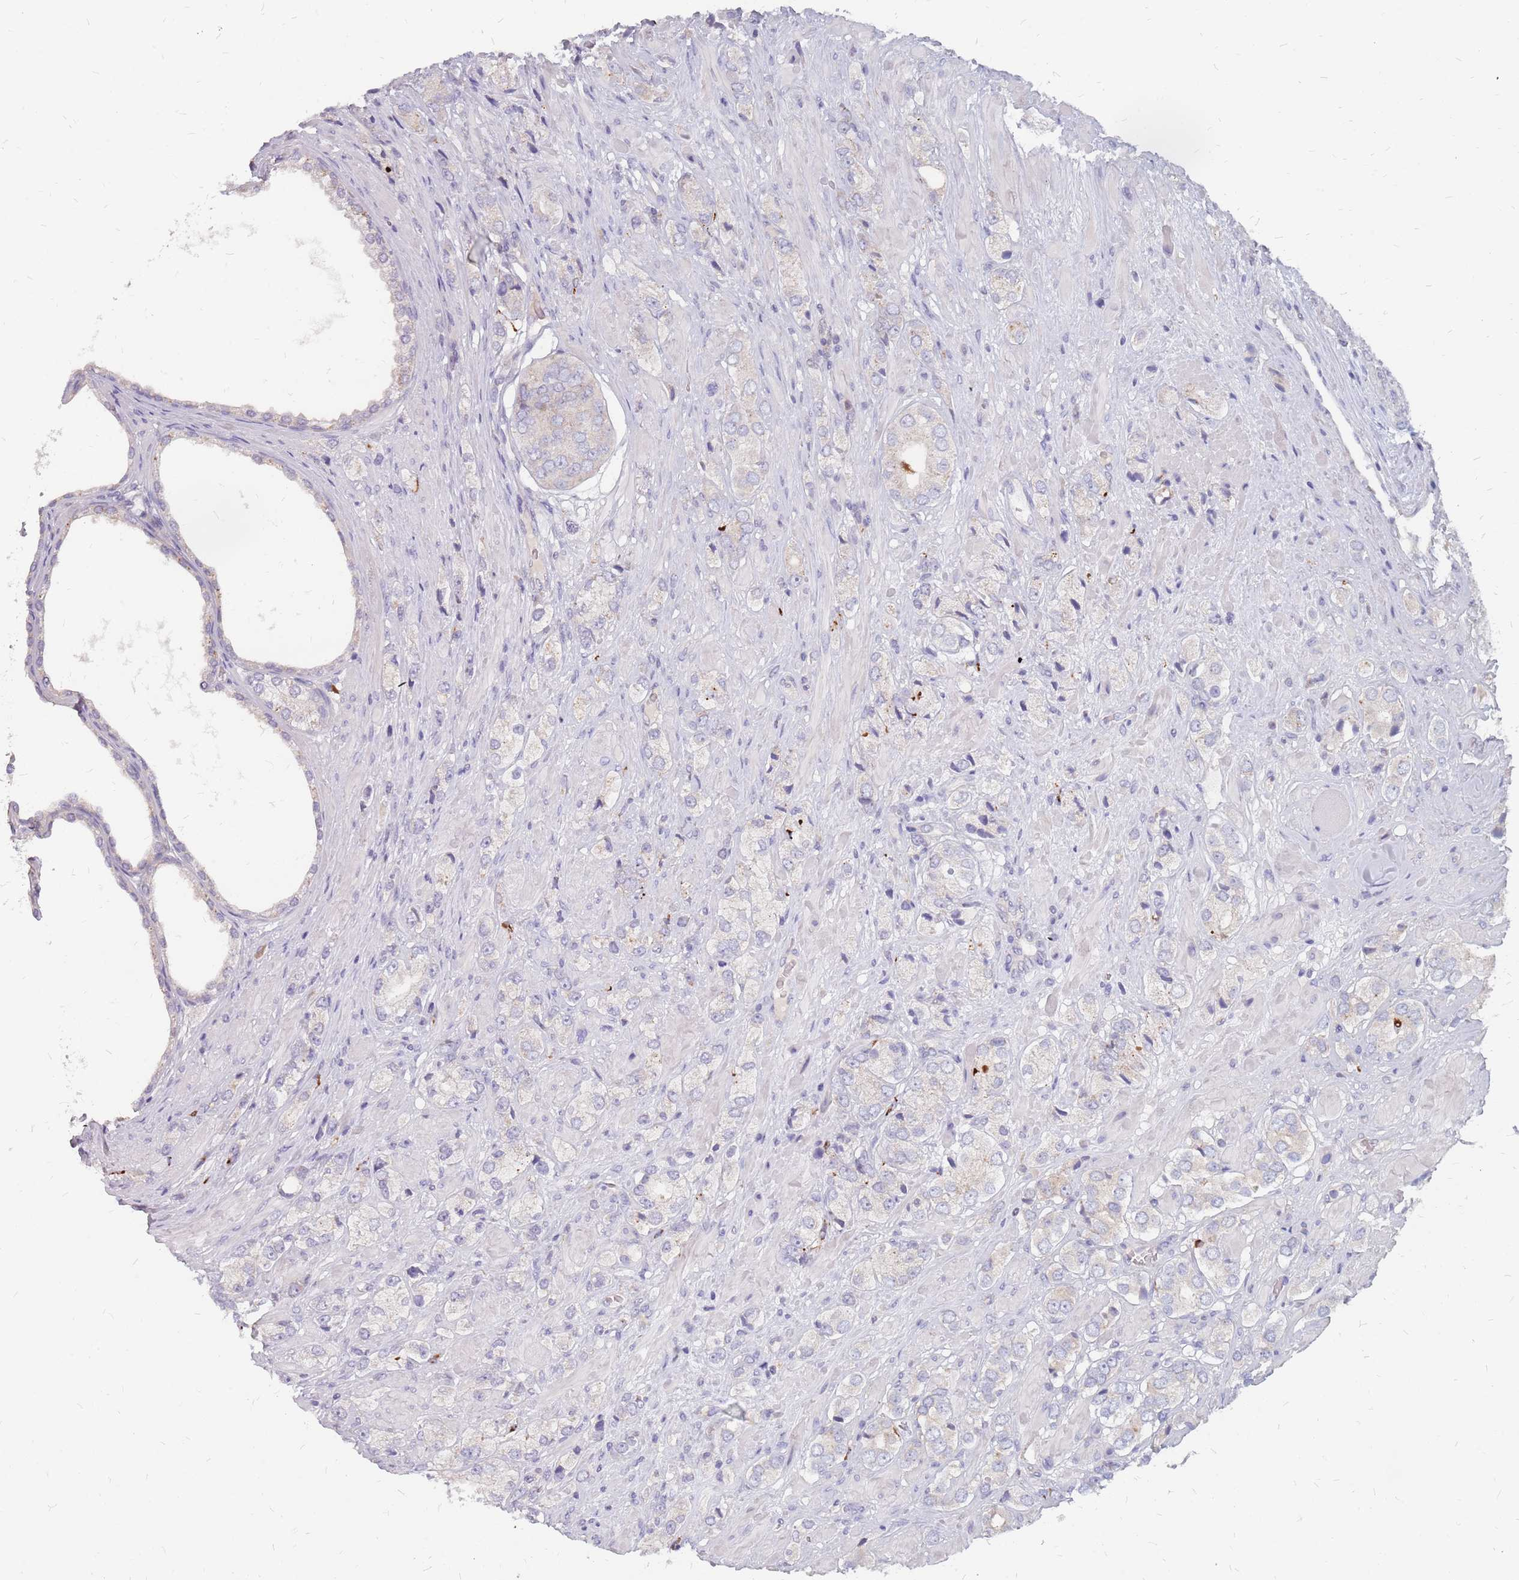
{"staining": {"intensity": "negative", "quantity": "none", "location": "none"}, "tissue": "prostate cancer", "cell_type": "Tumor cells", "image_type": "cancer", "snomed": [{"axis": "morphology", "description": "Adenocarcinoma, High grade"}, {"axis": "topography", "description": "Prostate and seminal vesicle, NOS"}], "caption": "Tumor cells are negative for protein expression in human high-grade adenocarcinoma (prostate).", "gene": "CMTR2", "patient": {"sex": "male", "age": 64}}